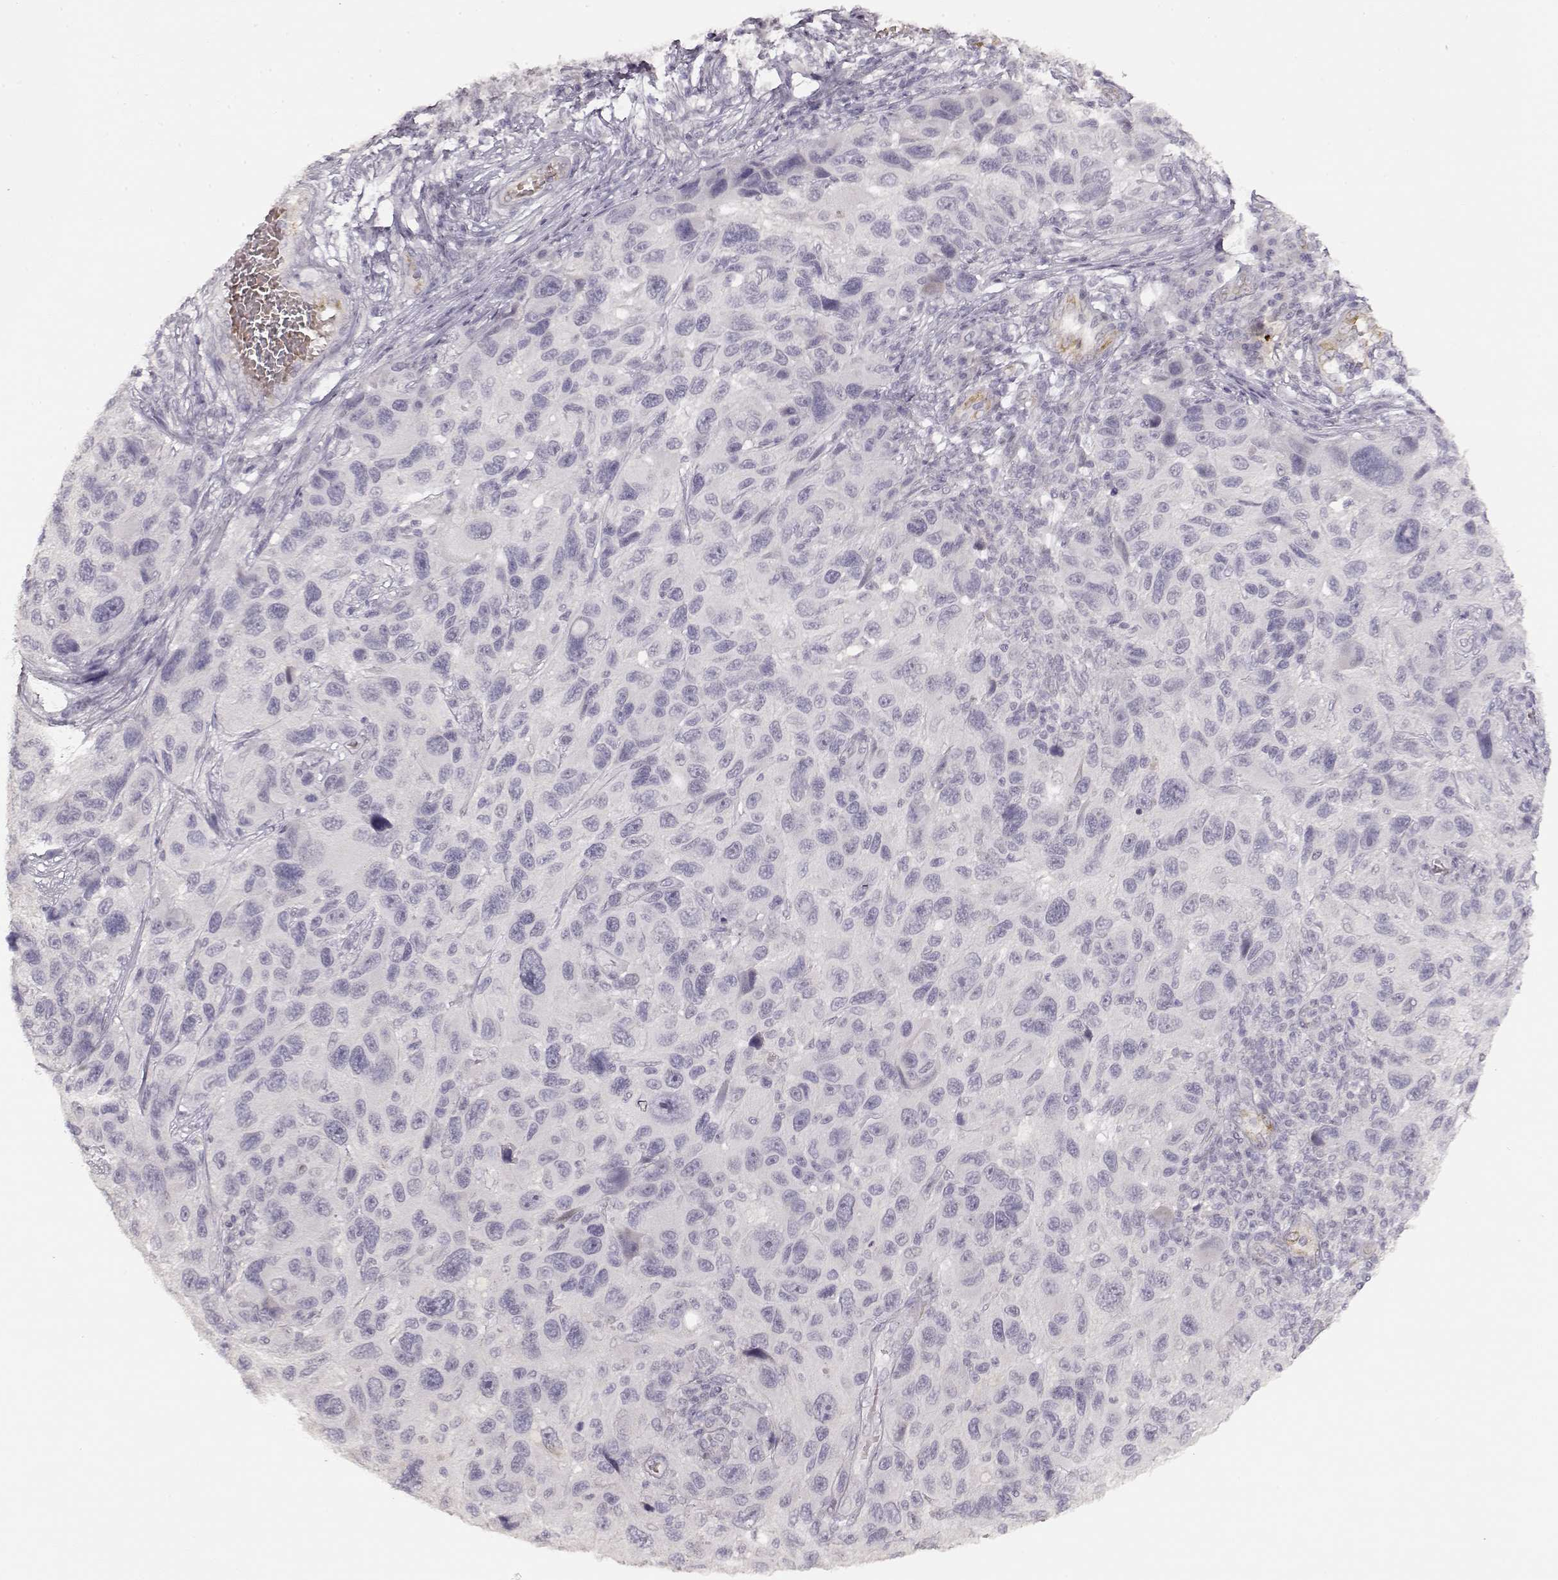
{"staining": {"intensity": "negative", "quantity": "none", "location": "none"}, "tissue": "melanoma", "cell_type": "Tumor cells", "image_type": "cancer", "snomed": [{"axis": "morphology", "description": "Malignant melanoma, NOS"}, {"axis": "topography", "description": "Skin"}], "caption": "Tumor cells are negative for protein expression in human melanoma.", "gene": "LAMC2", "patient": {"sex": "male", "age": 53}}